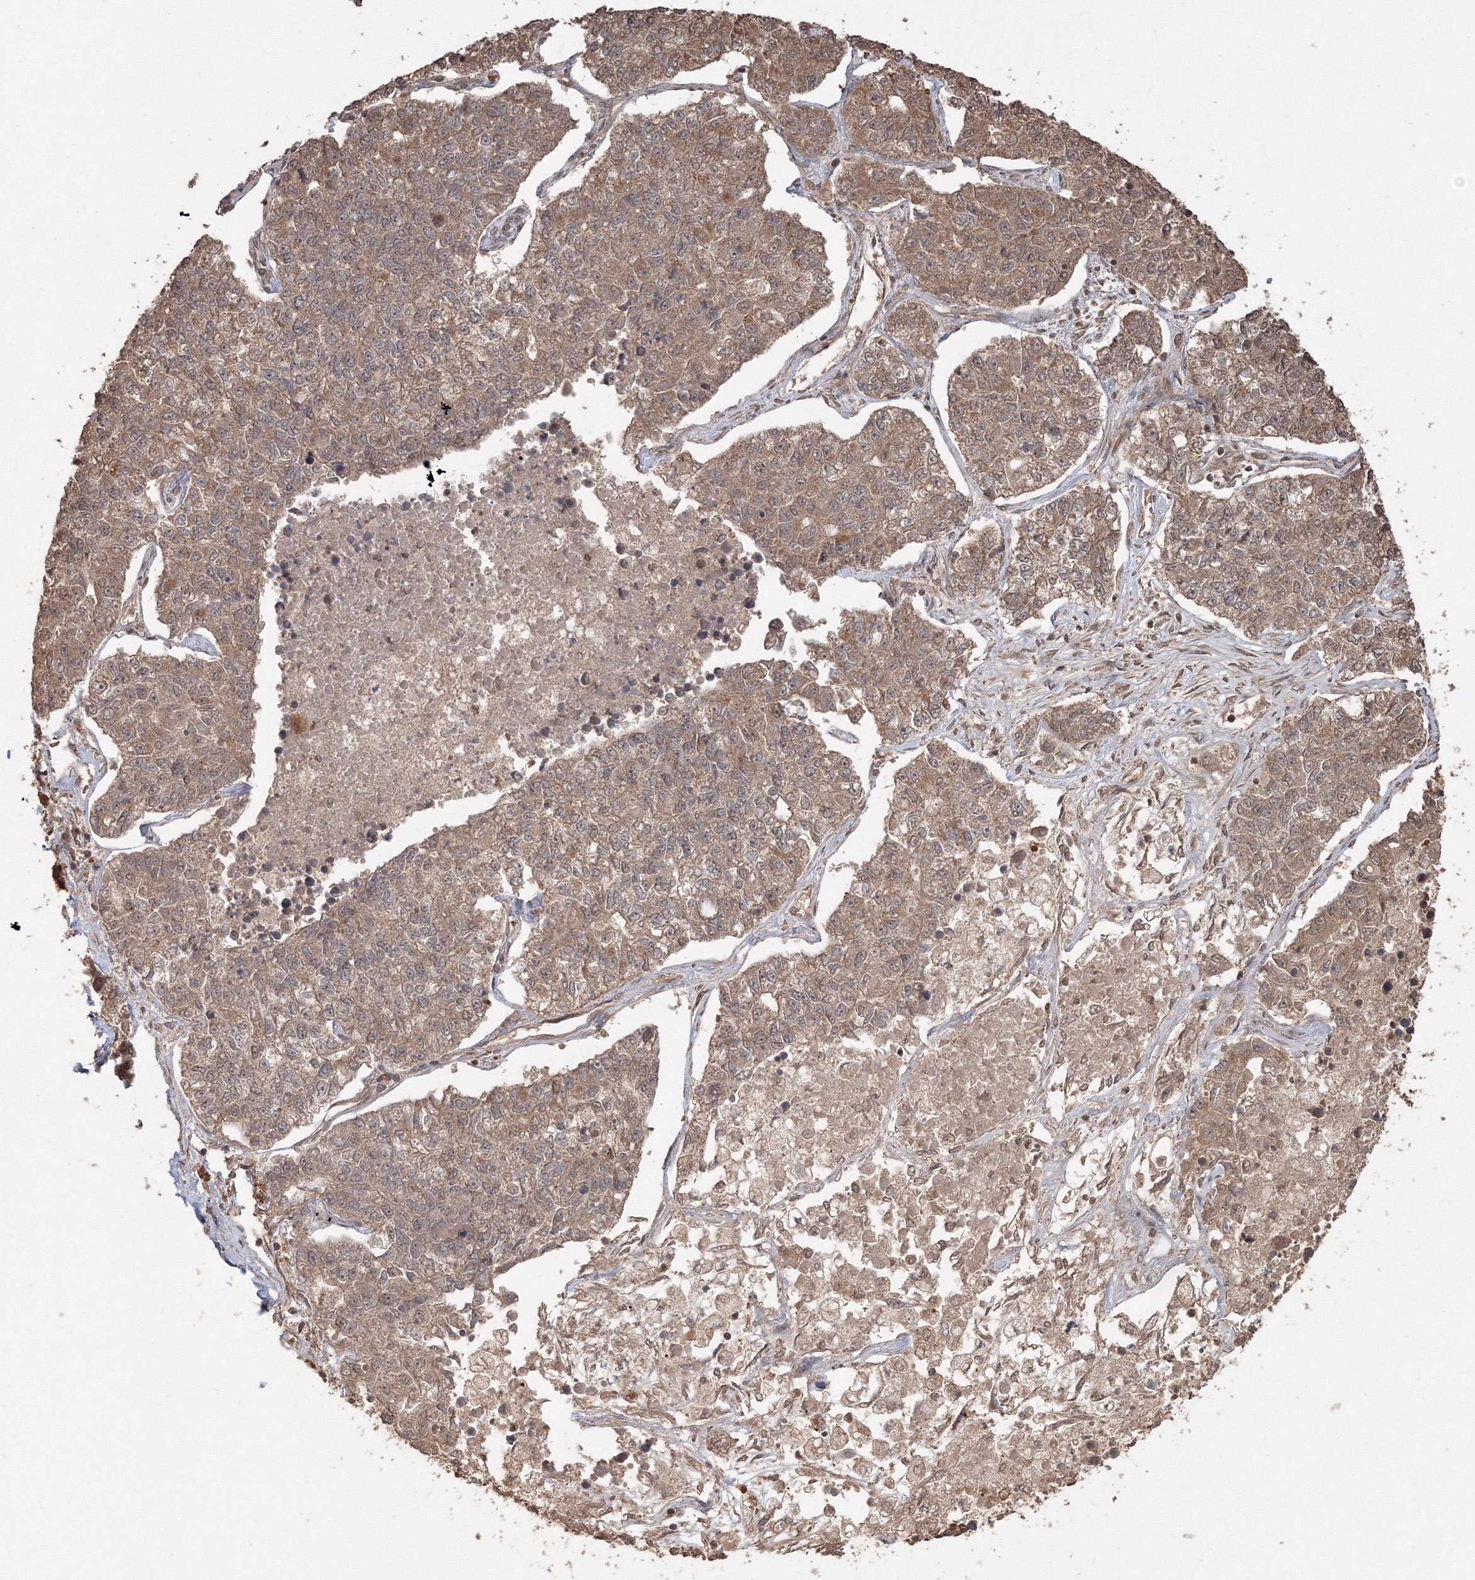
{"staining": {"intensity": "moderate", "quantity": ">75%", "location": "cytoplasmic/membranous"}, "tissue": "lung cancer", "cell_type": "Tumor cells", "image_type": "cancer", "snomed": [{"axis": "morphology", "description": "Adenocarcinoma, NOS"}, {"axis": "topography", "description": "Lung"}], "caption": "Immunohistochemistry micrograph of neoplastic tissue: human lung adenocarcinoma stained using immunohistochemistry exhibits medium levels of moderate protein expression localized specifically in the cytoplasmic/membranous of tumor cells, appearing as a cytoplasmic/membranous brown color.", "gene": "CCDC122", "patient": {"sex": "male", "age": 49}}